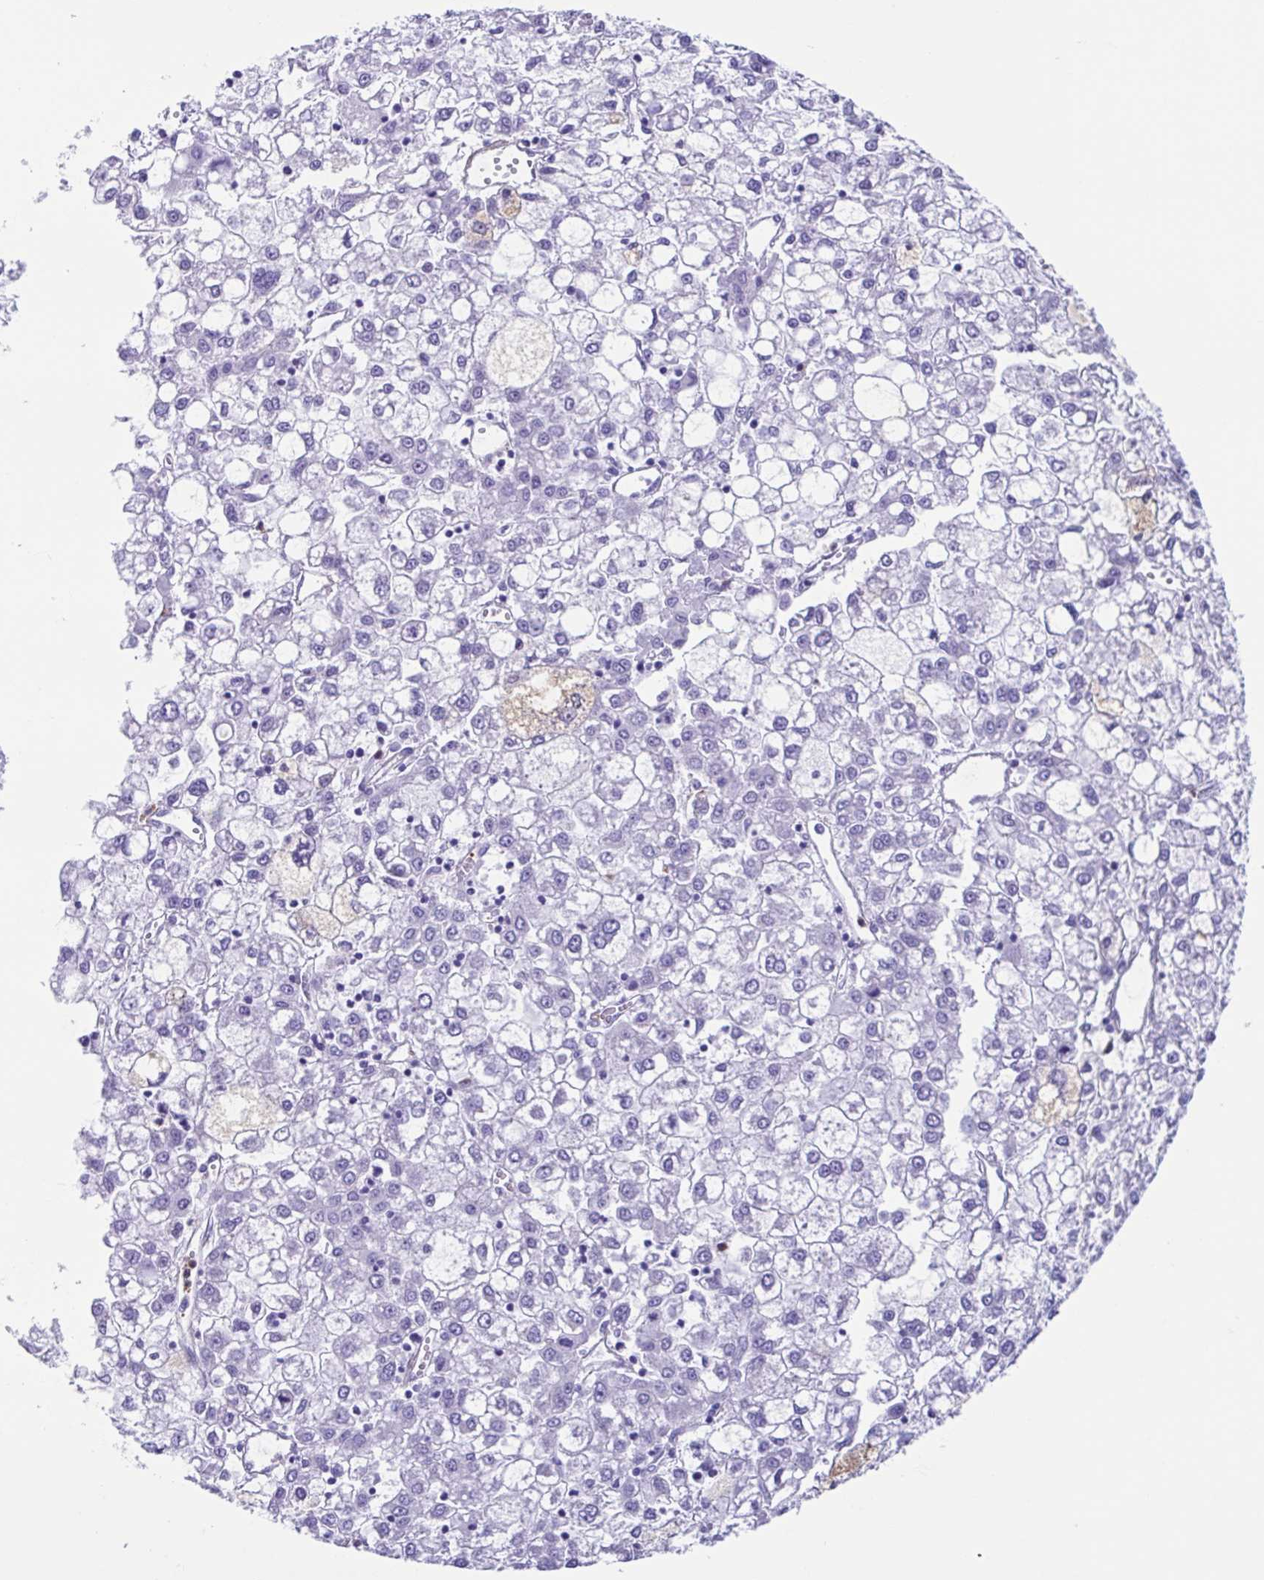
{"staining": {"intensity": "negative", "quantity": "none", "location": "none"}, "tissue": "liver cancer", "cell_type": "Tumor cells", "image_type": "cancer", "snomed": [{"axis": "morphology", "description": "Carcinoma, Hepatocellular, NOS"}, {"axis": "topography", "description": "Liver"}], "caption": "IHC of liver hepatocellular carcinoma exhibits no staining in tumor cells.", "gene": "CYP11B1", "patient": {"sex": "male", "age": 40}}